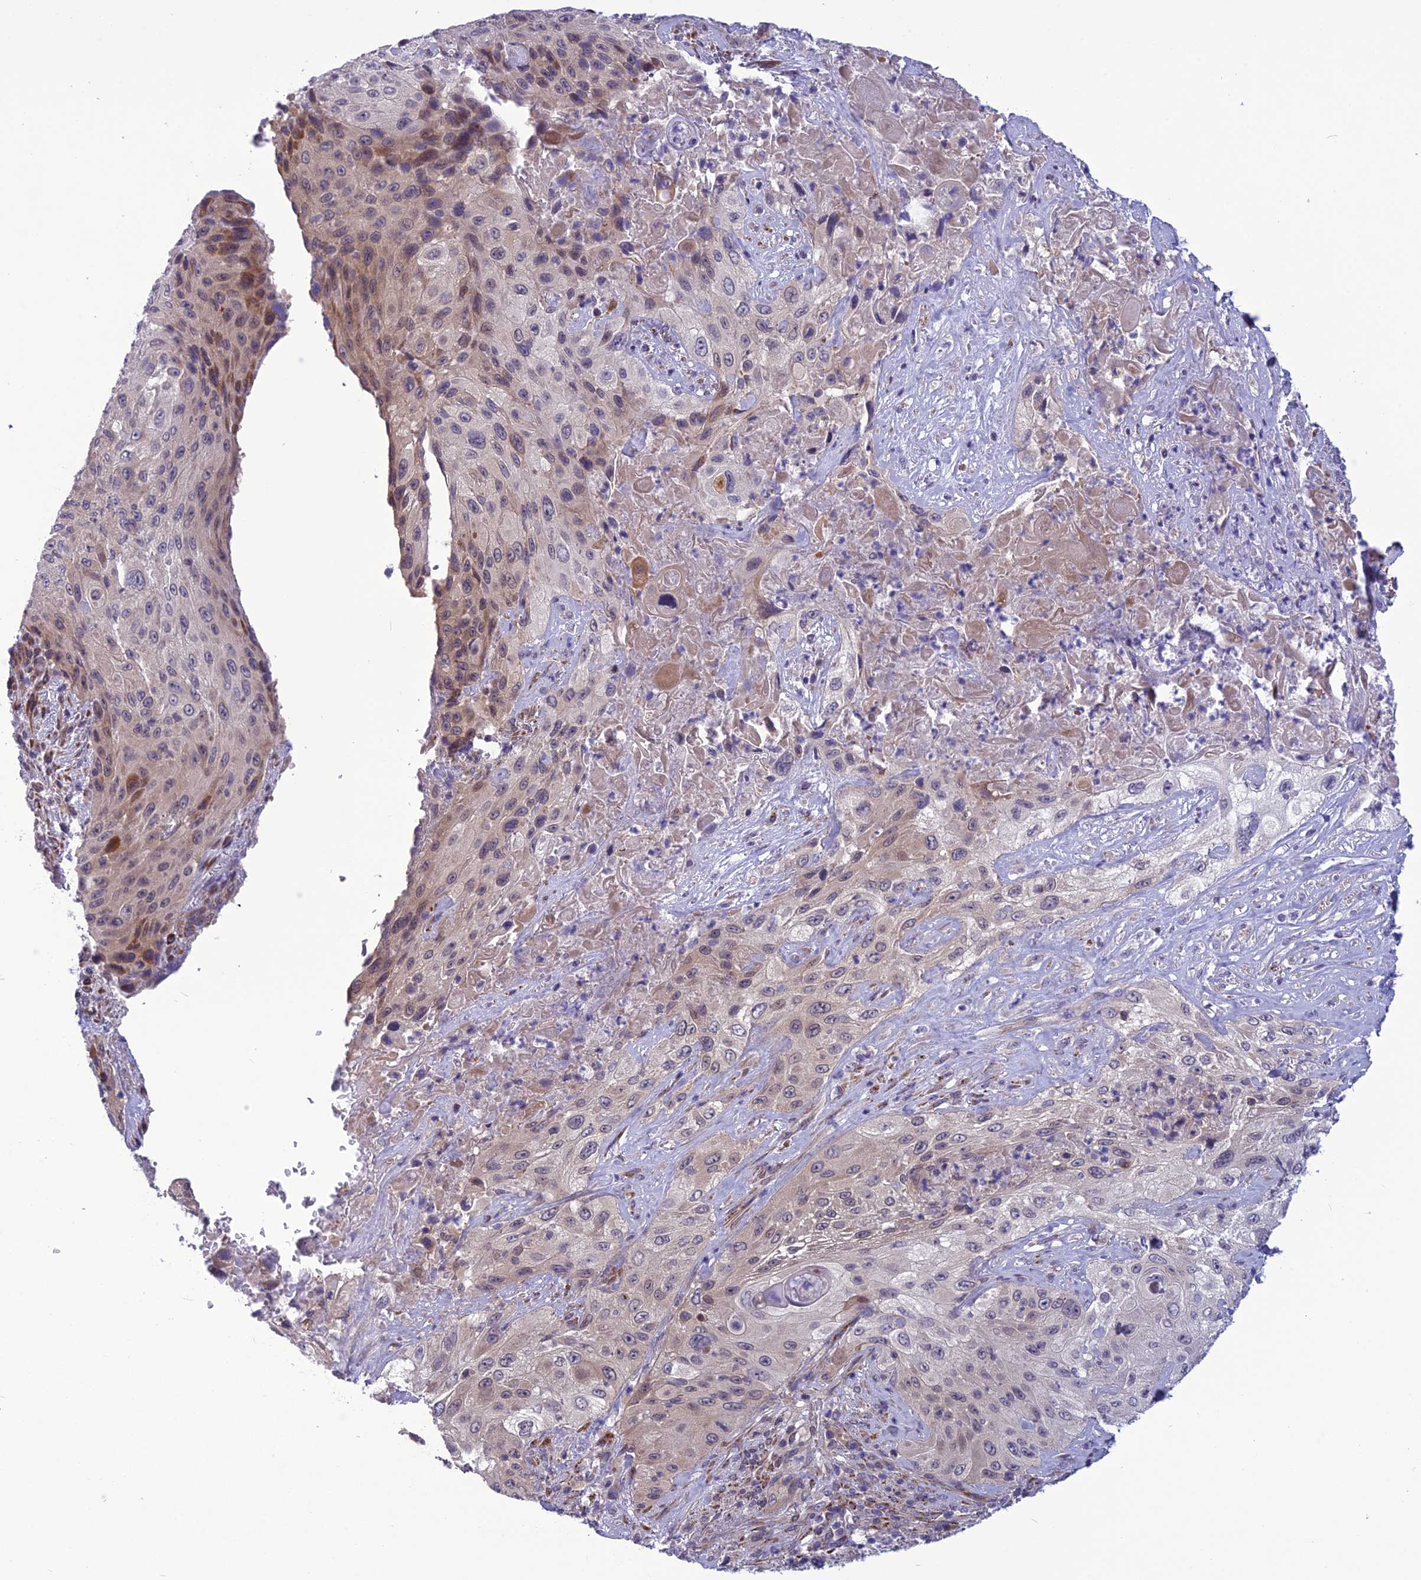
{"staining": {"intensity": "weak", "quantity": "<25%", "location": "cytoplasmic/membranous"}, "tissue": "cervical cancer", "cell_type": "Tumor cells", "image_type": "cancer", "snomed": [{"axis": "morphology", "description": "Squamous cell carcinoma, NOS"}, {"axis": "topography", "description": "Cervix"}], "caption": "Cervical cancer (squamous cell carcinoma) was stained to show a protein in brown. There is no significant staining in tumor cells.", "gene": "PSMF1", "patient": {"sex": "female", "age": 42}}